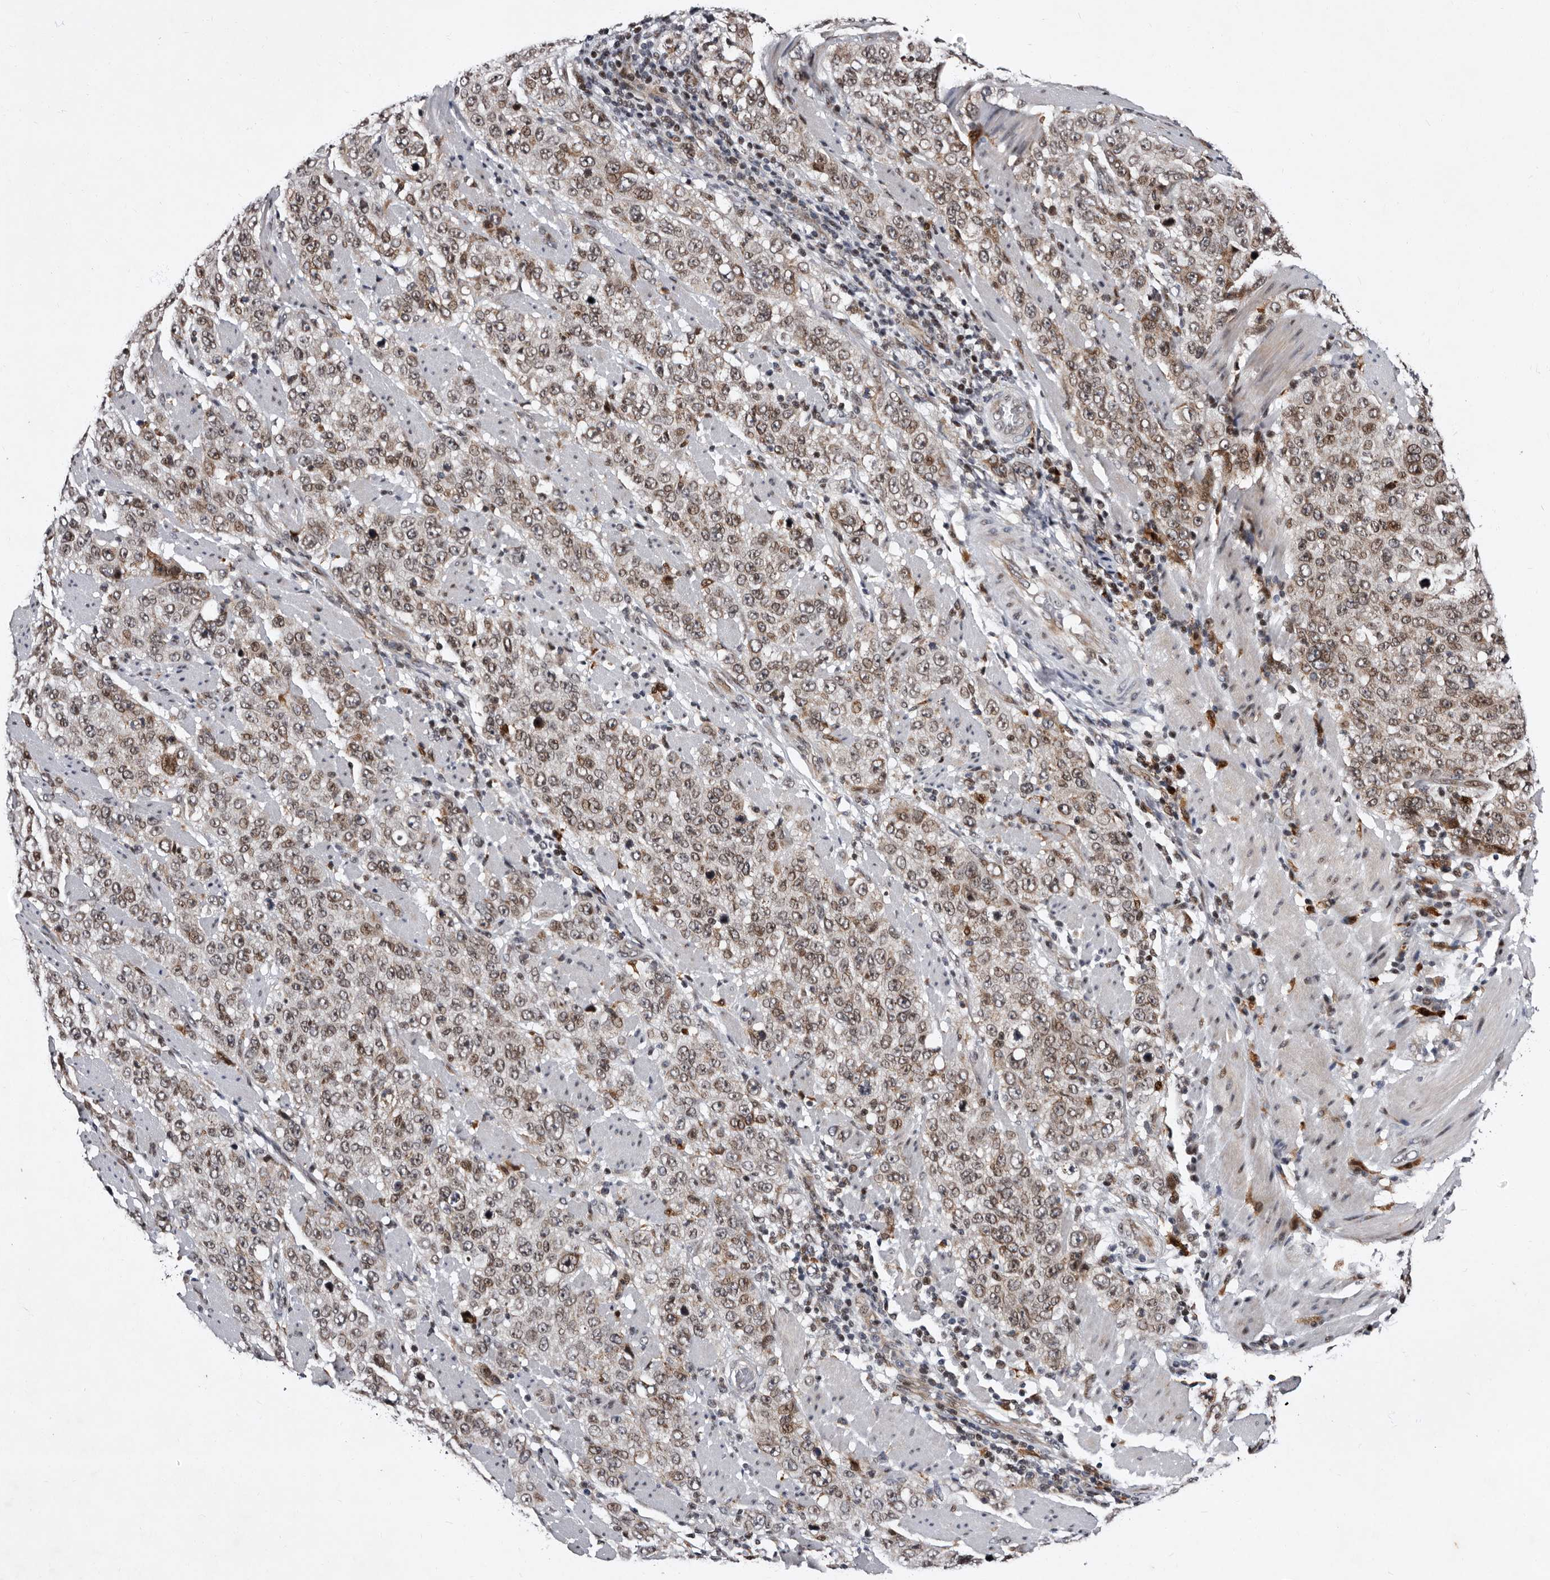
{"staining": {"intensity": "weak", "quantity": ">75%", "location": "cytoplasmic/membranous,nuclear"}, "tissue": "stomach cancer", "cell_type": "Tumor cells", "image_type": "cancer", "snomed": [{"axis": "morphology", "description": "Adenocarcinoma, NOS"}, {"axis": "topography", "description": "Stomach"}], "caption": "Immunohistochemical staining of human adenocarcinoma (stomach) shows low levels of weak cytoplasmic/membranous and nuclear protein expression in about >75% of tumor cells.", "gene": "TNKS", "patient": {"sex": "male", "age": 48}}